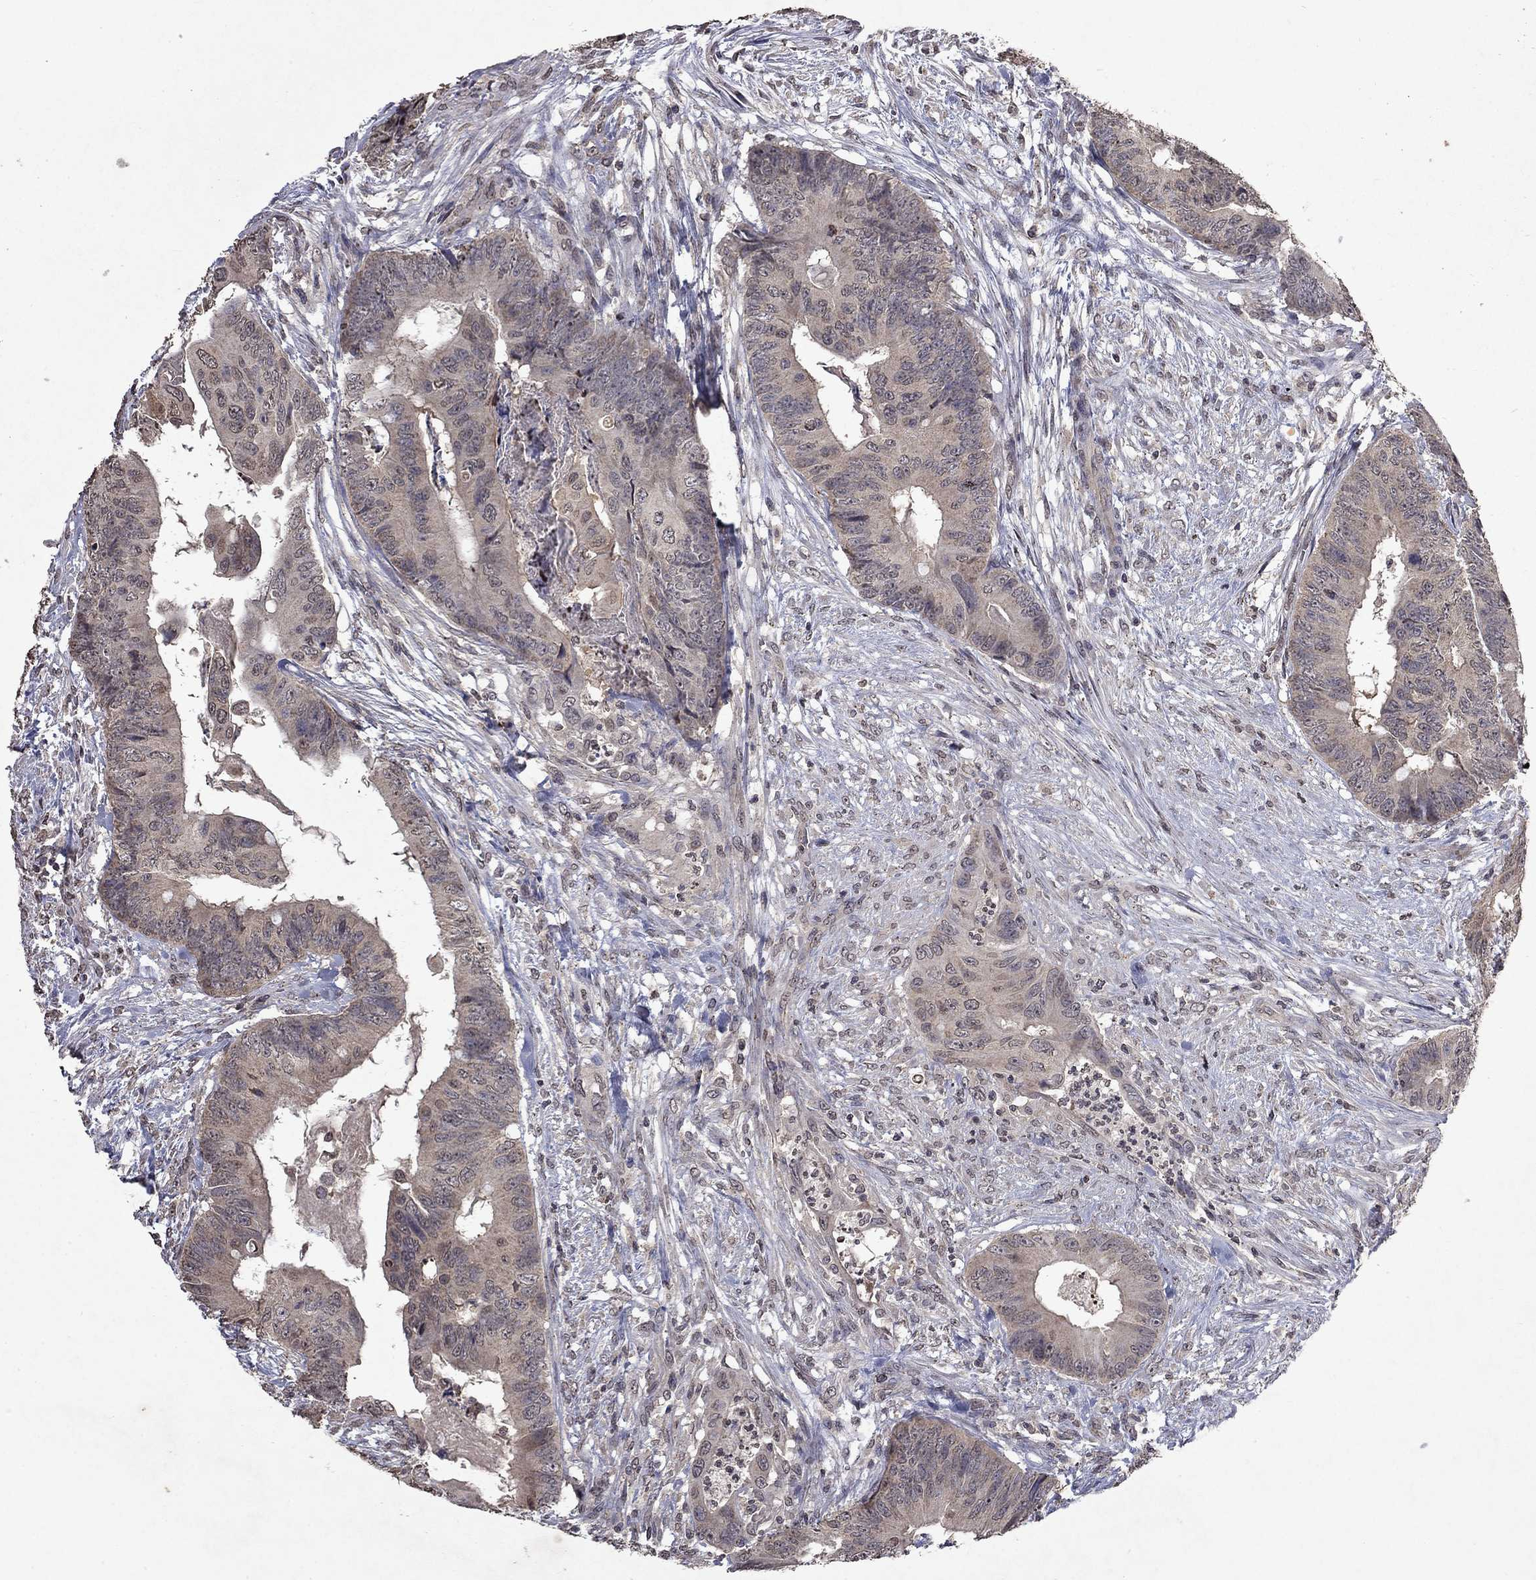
{"staining": {"intensity": "weak", "quantity": "25%-75%", "location": "cytoplasmic/membranous"}, "tissue": "colorectal cancer", "cell_type": "Tumor cells", "image_type": "cancer", "snomed": [{"axis": "morphology", "description": "Adenocarcinoma, NOS"}, {"axis": "topography", "description": "Colon"}], "caption": "Immunohistochemical staining of colorectal cancer displays weak cytoplasmic/membranous protein positivity in approximately 25%-75% of tumor cells.", "gene": "TTC38", "patient": {"sex": "male", "age": 84}}